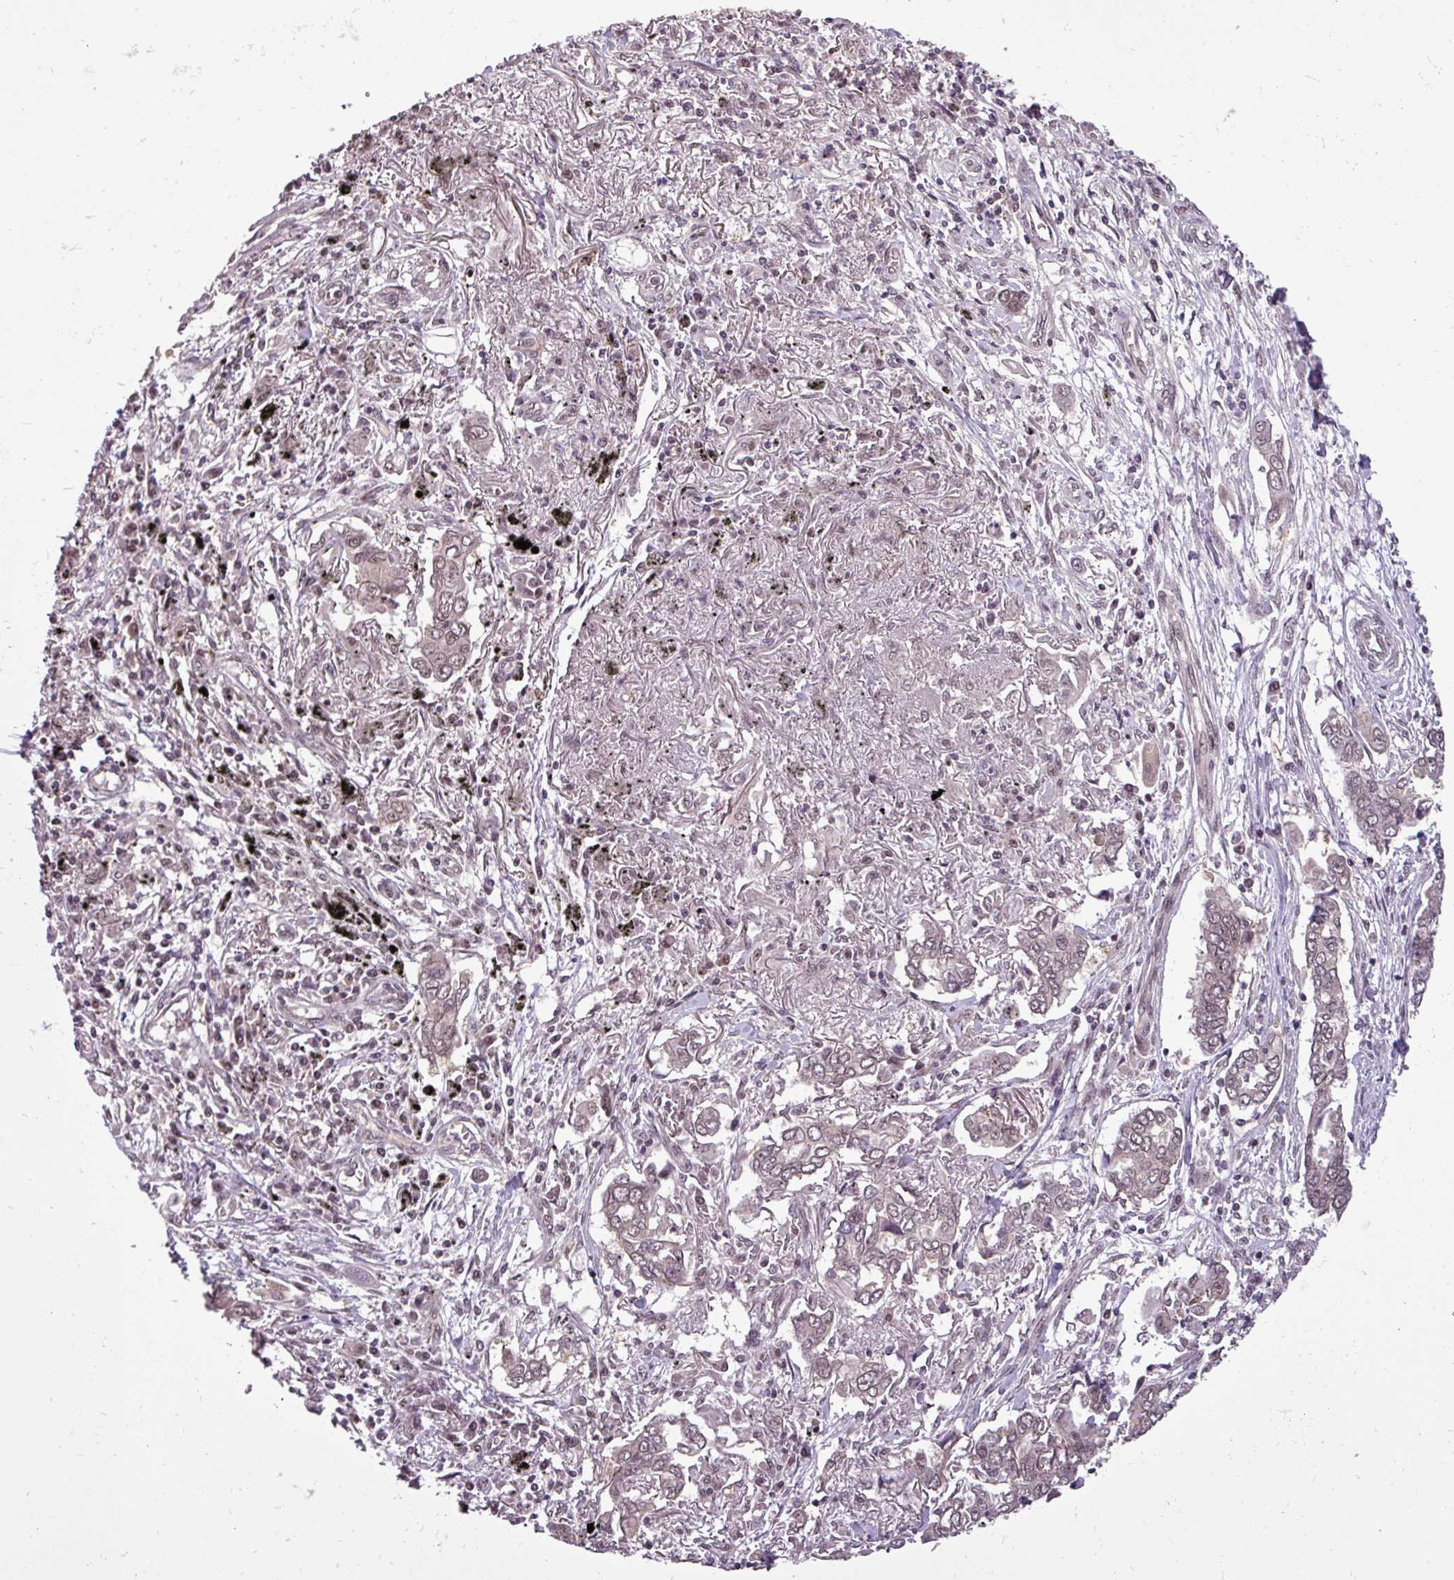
{"staining": {"intensity": "weak", "quantity": "25%-75%", "location": "cytoplasmic/membranous,nuclear"}, "tissue": "lung cancer", "cell_type": "Tumor cells", "image_type": "cancer", "snomed": [{"axis": "morphology", "description": "Adenocarcinoma, NOS"}, {"axis": "topography", "description": "Lung"}], "caption": "Immunohistochemical staining of adenocarcinoma (lung) displays weak cytoplasmic/membranous and nuclear protein staining in approximately 25%-75% of tumor cells.", "gene": "MFHAS1", "patient": {"sex": "male", "age": 76}}